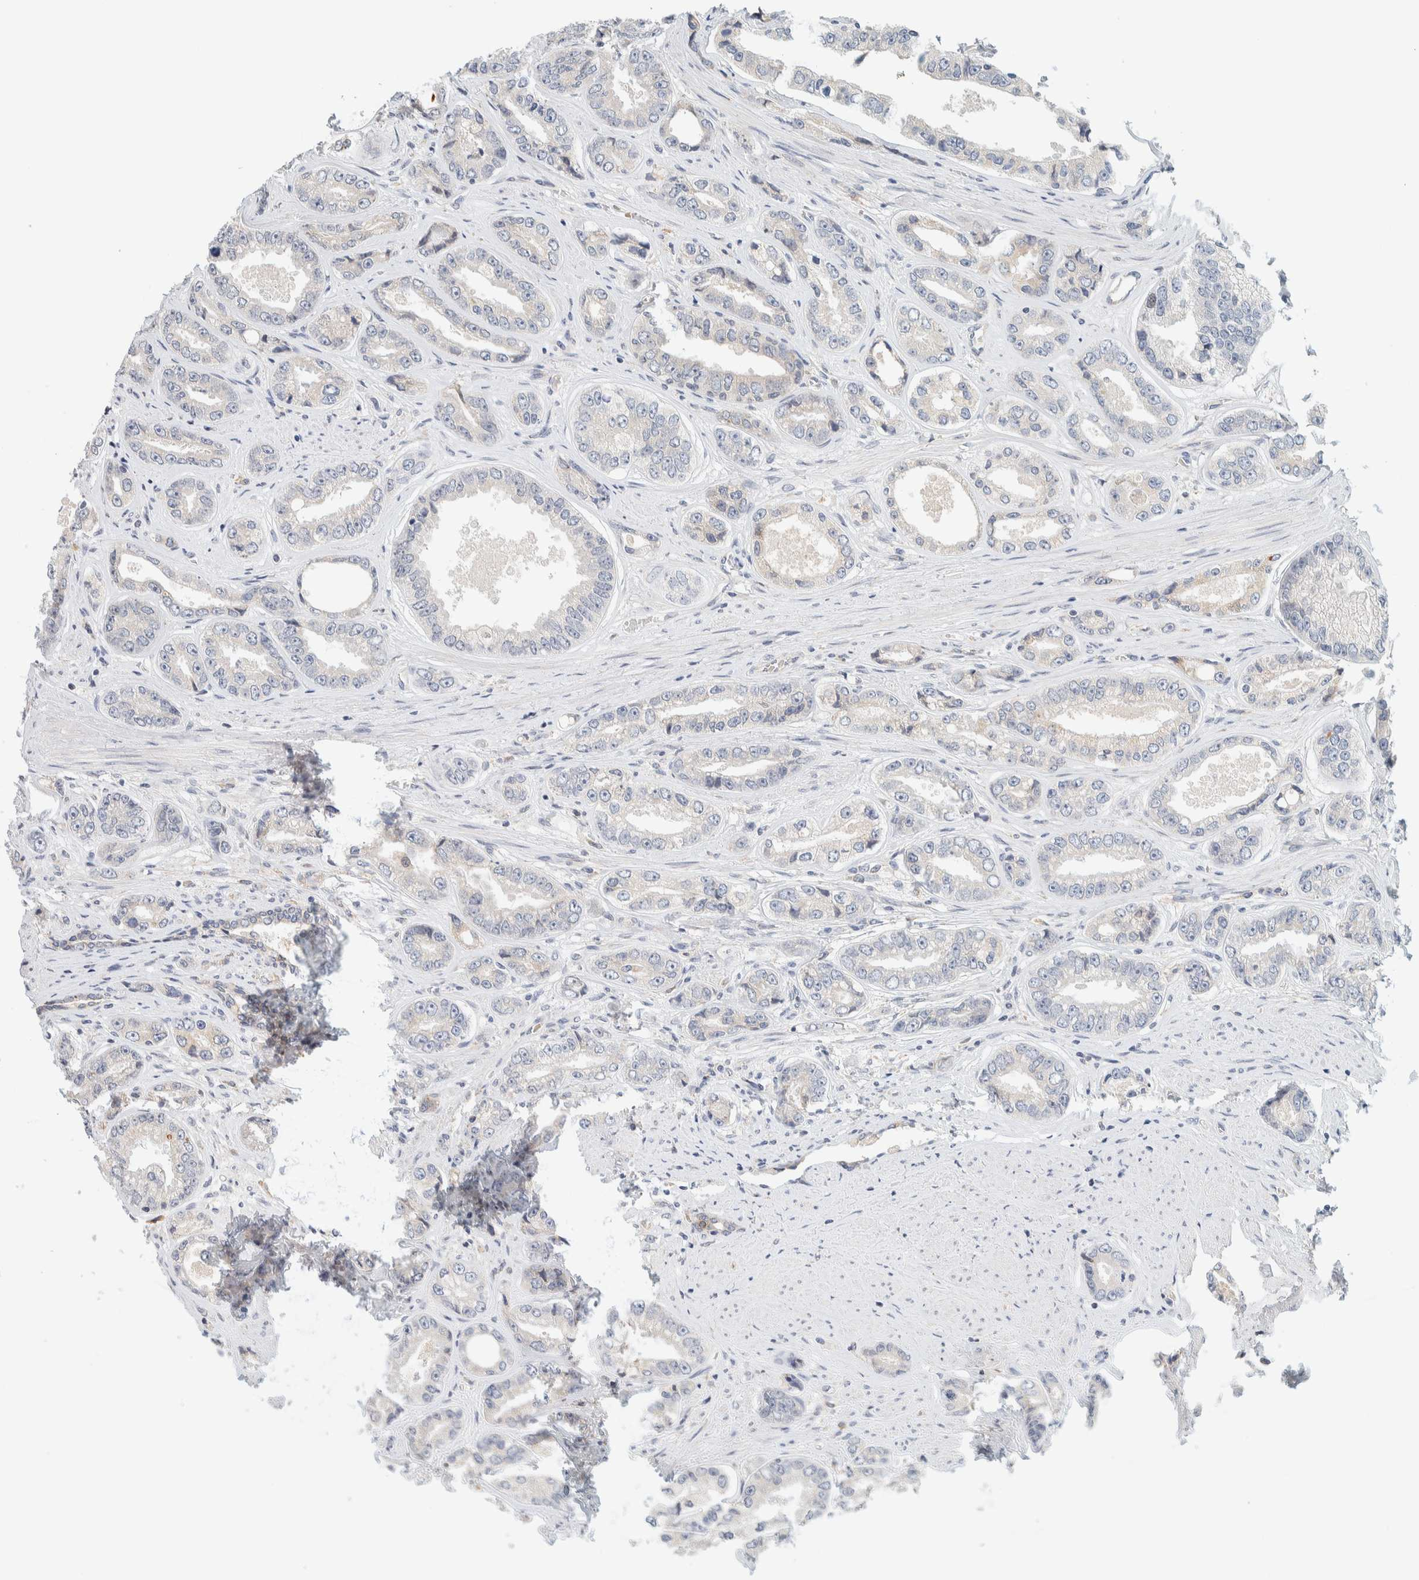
{"staining": {"intensity": "weak", "quantity": "<25%", "location": "cytoplasmic/membranous"}, "tissue": "prostate cancer", "cell_type": "Tumor cells", "image_type": "cancer", "snomed": [{"axis": "morphology", "description": "Adenocarcinoma, High grade"}, {"axis": "topography", "description": "Prostate"}], "caption": "Image shows no protein positivity in tumor cells of prostate high-grade adenocarcinoma tissue.", "gene": "SUMF2", "patient": {"sex": "male", "age": 61}}